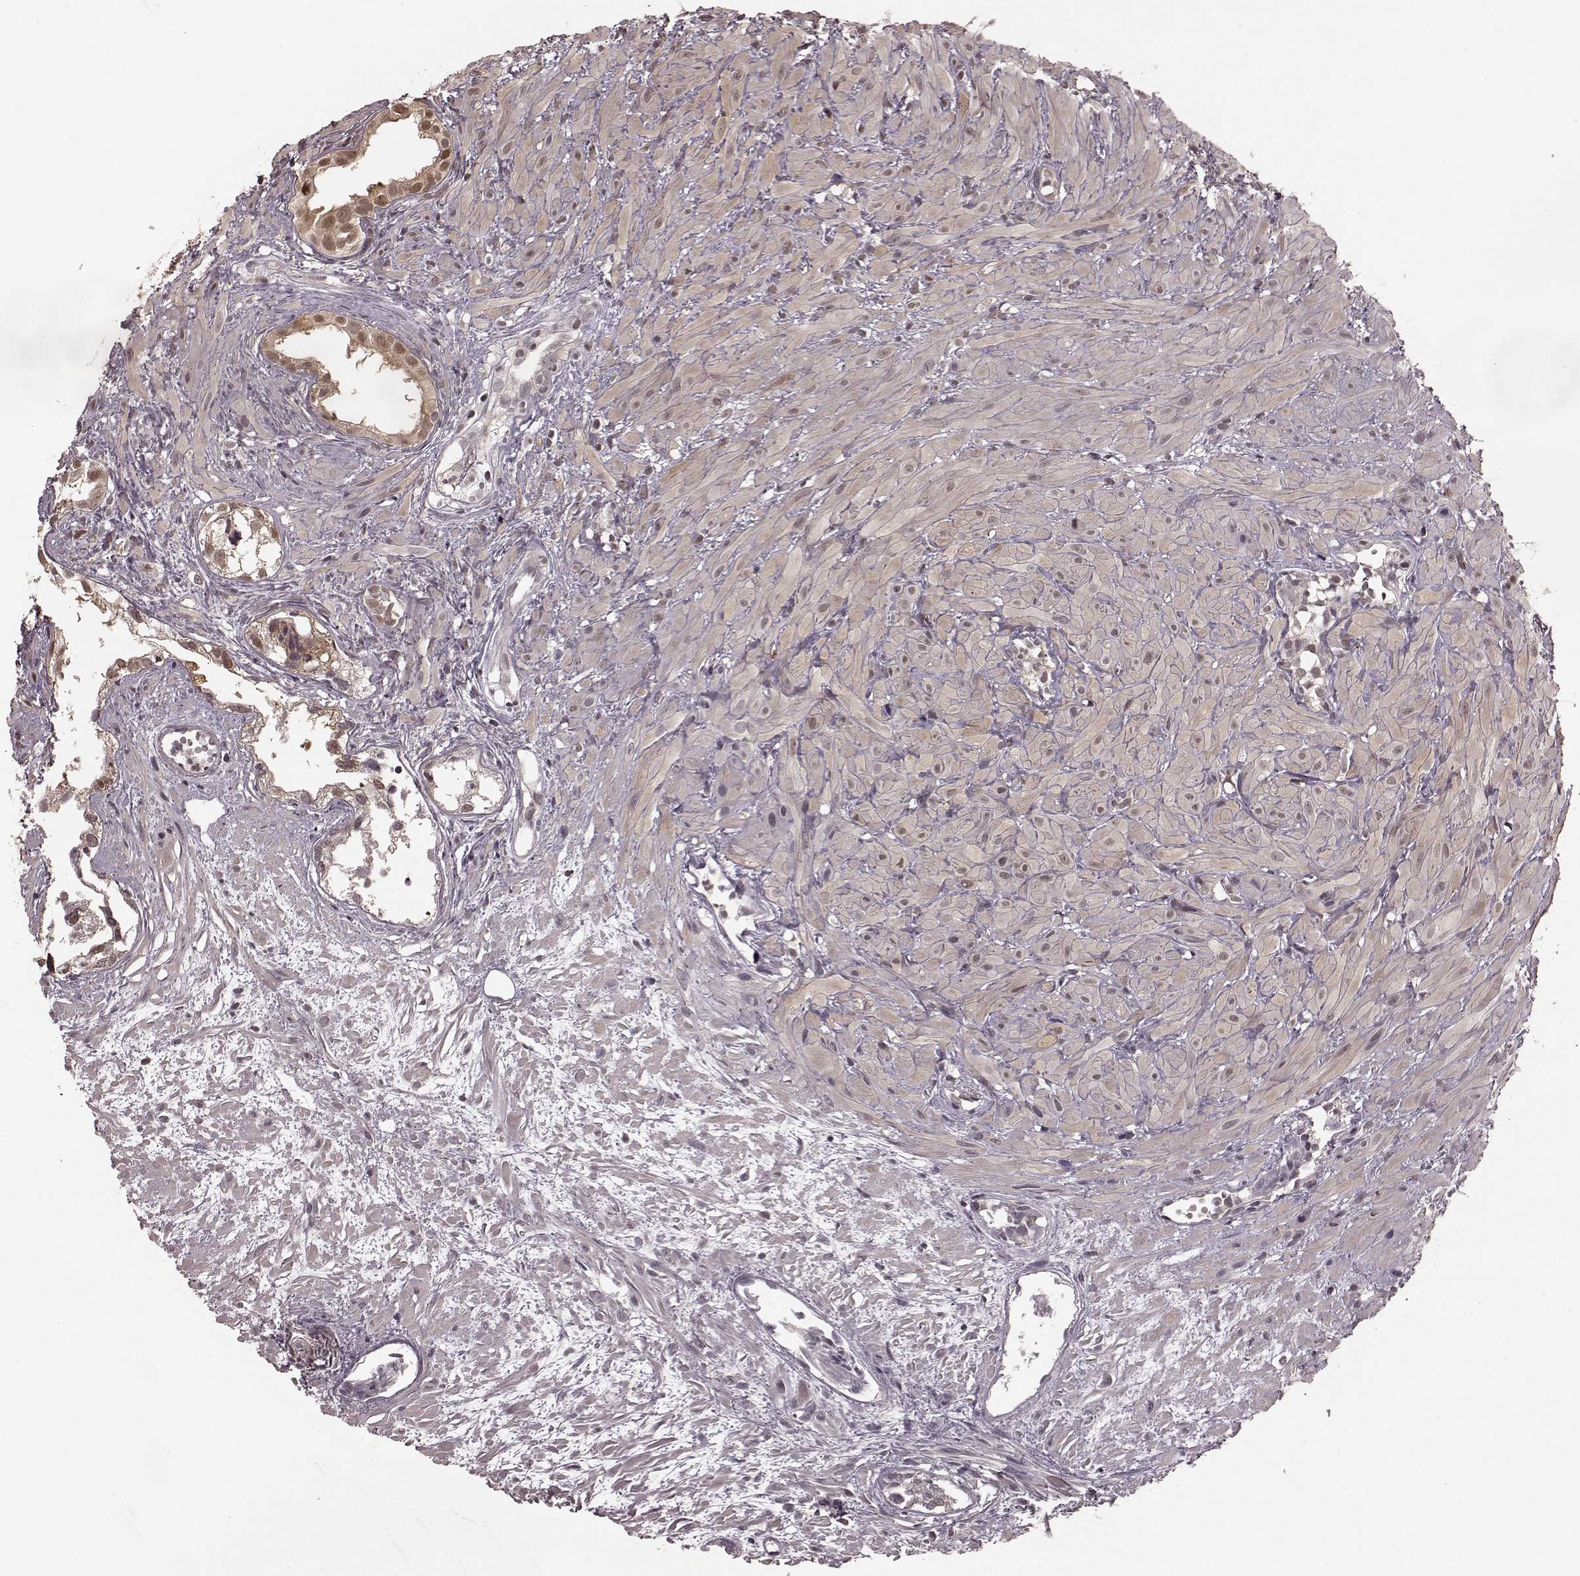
{"staining": {"intensity": "moderate", "quantity": ">75%", "location": "cytoplasmic/membranous,nuclear"}, "tissue": "prostate cancer", "cell_type": "Tumor cells", "image_type": "cancer", "snomed": [{"axis": "morphology", "description": "Adenocarcinoma, High grade"}, {"axis": "topography", "description": "Prostate"}], "caption": "Approximately >75% of tumor cells in human high-grade adenocarcinoma (prostate) display moderate cytoplasmic/membranous and nuclear protein positivity as visualized by brown immunohistochemical staining.", "gene": "GSS", "patient": {"sex": "male", "age": 79}}